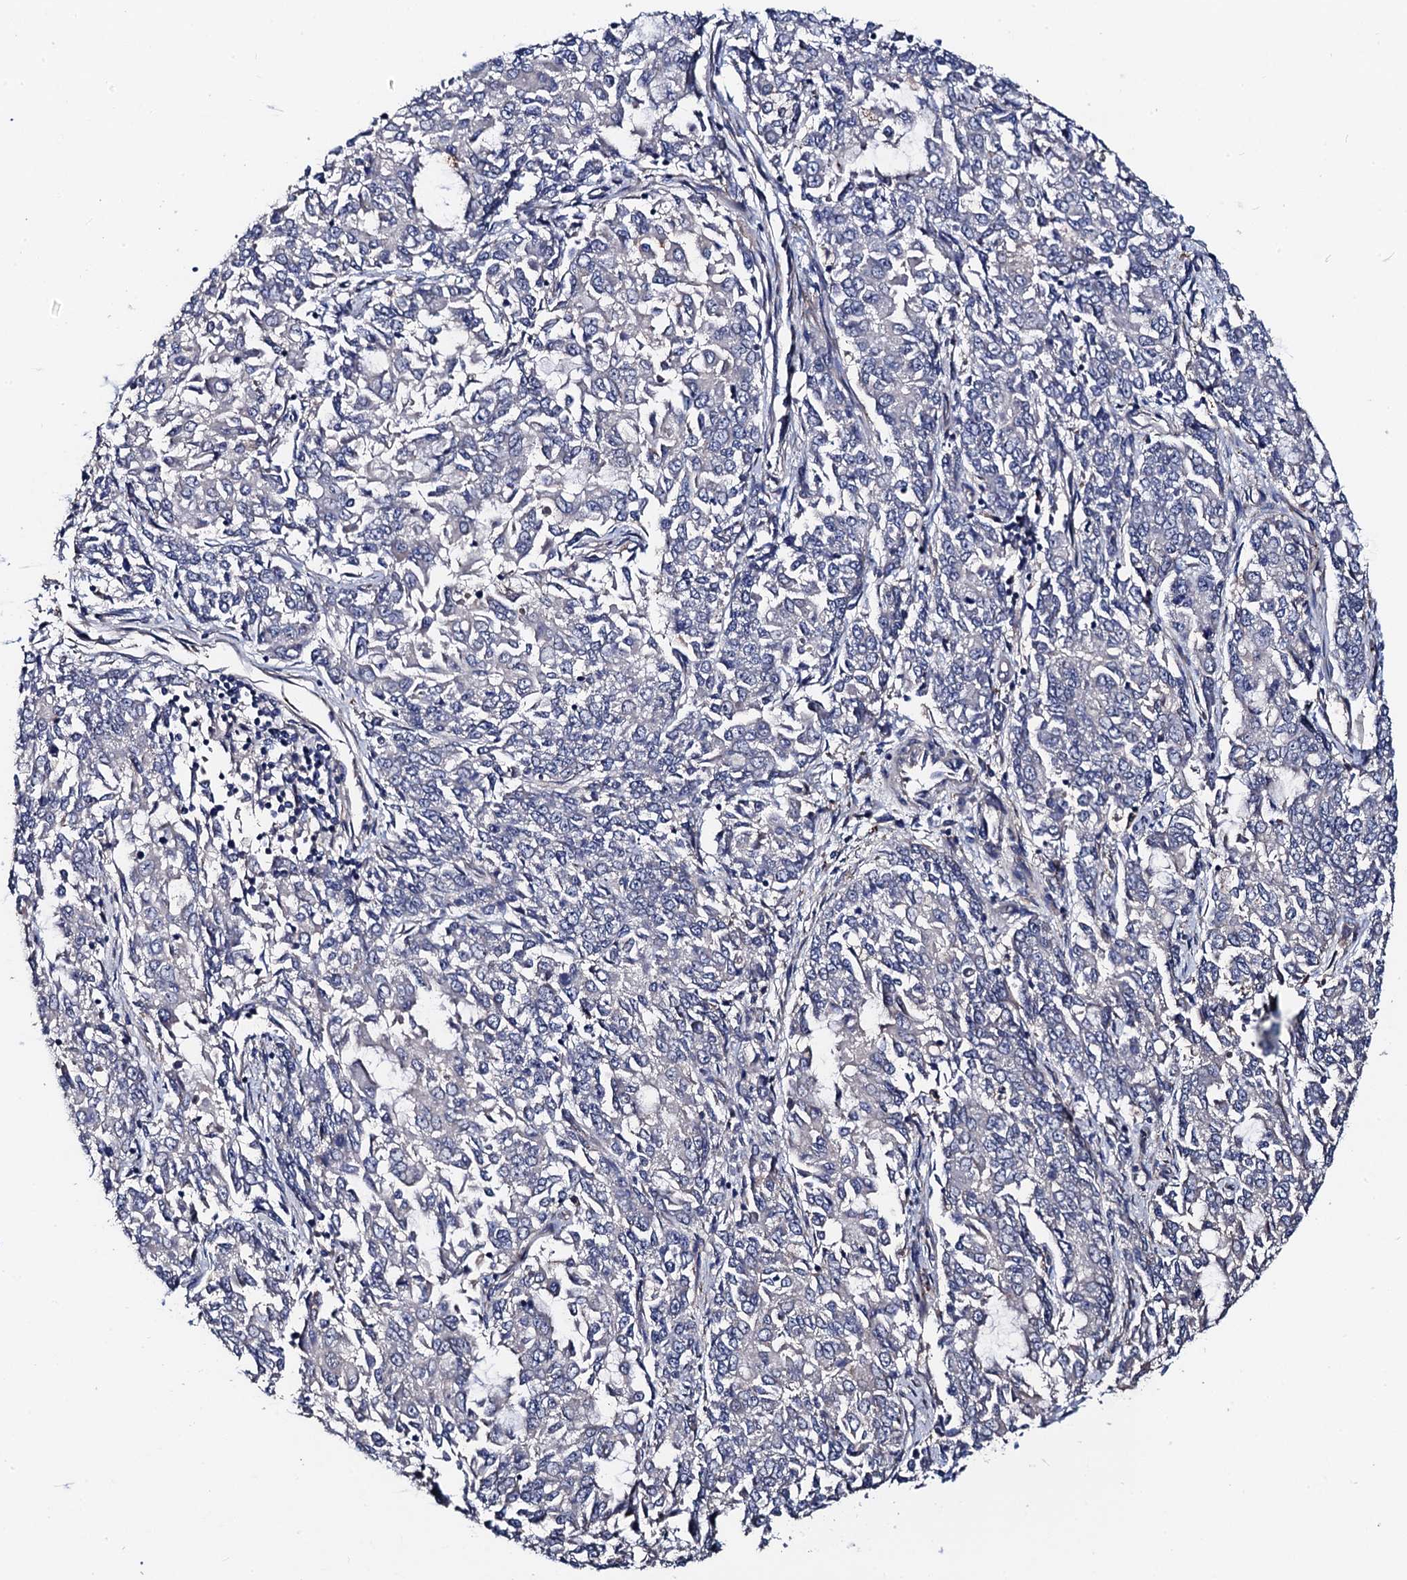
{"staining": {"intensity": "negative", "quantity": "none", "location": "none"}, "tissue": "endometrial cancer", "cell_type": "Tumor cells", "image_type": "cancer", "snomed": [{"axis": "morphology", "description": "Adenocarcinoma, NOS"}, {"axis": "topography", "description": "Endometrium"}], "caption": "Immunohistochemistry histopathology image of human endometrial adenocarcinoma stained for a protein (brown), which displays no expression in tumor cells.", "gene": "FREM3", "patient": {"sex": "female", "age": 50}}